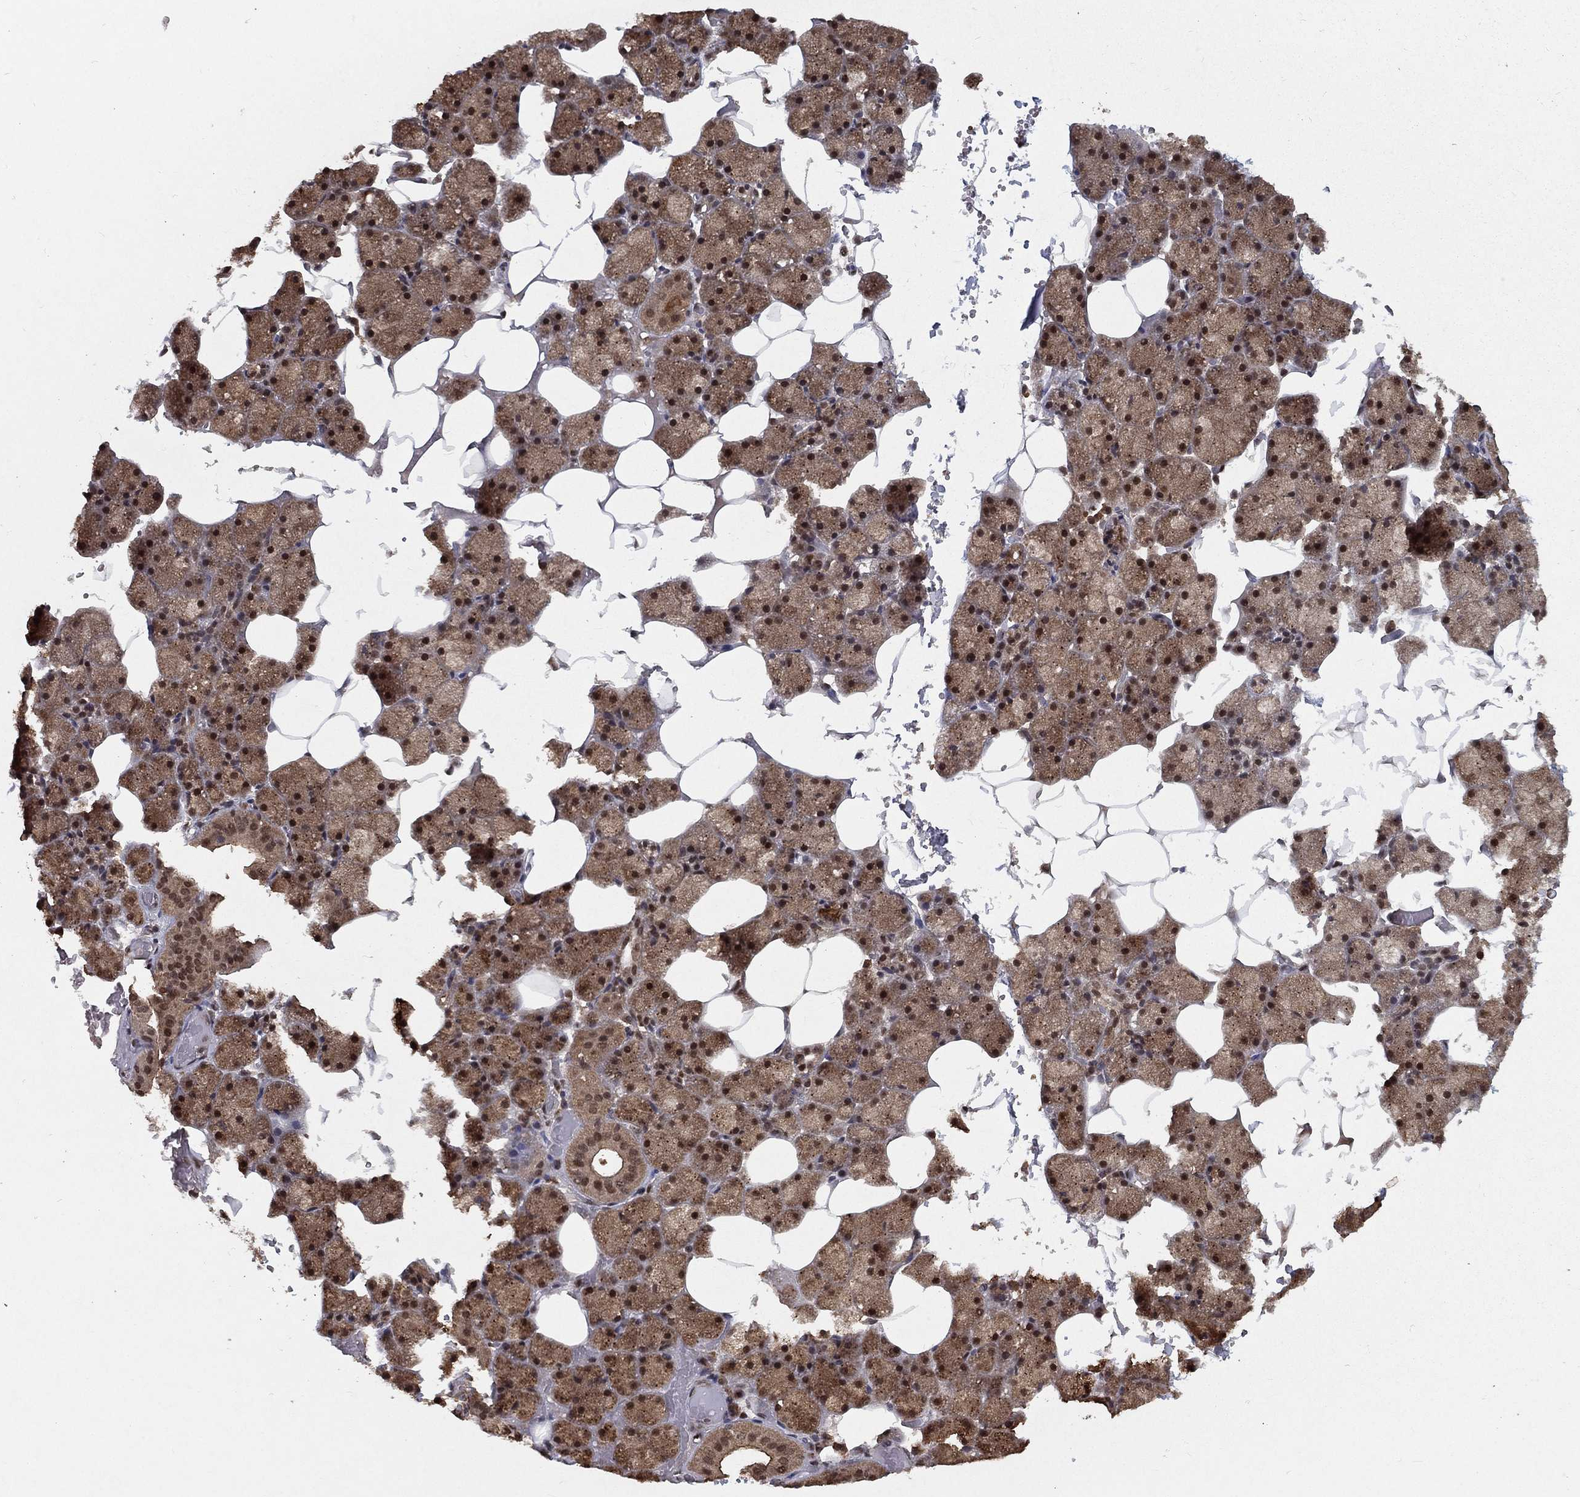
{"staining": {"intensity": "moderate", "quantity": ">75%", "location": "cytoplasmic/membranous,nuclear"}, "tissue": "salivary gland", "cell_type": "Glandular cells", "image_type": "normal", "snomed": [{"axis": "morphology", "description": "Normal tissue, NOS"}, {"axis": "topography", "description": "Salivary gland"}], "caption": "Immunohistochemical staining of normal salivary gland displays medium levels of moderate cytoplasmic/membranous,nuclear positivity in approximately >75% of glandular cells.", "gene": "CARM1", "patient": {"sex": "male", "age": 38}}